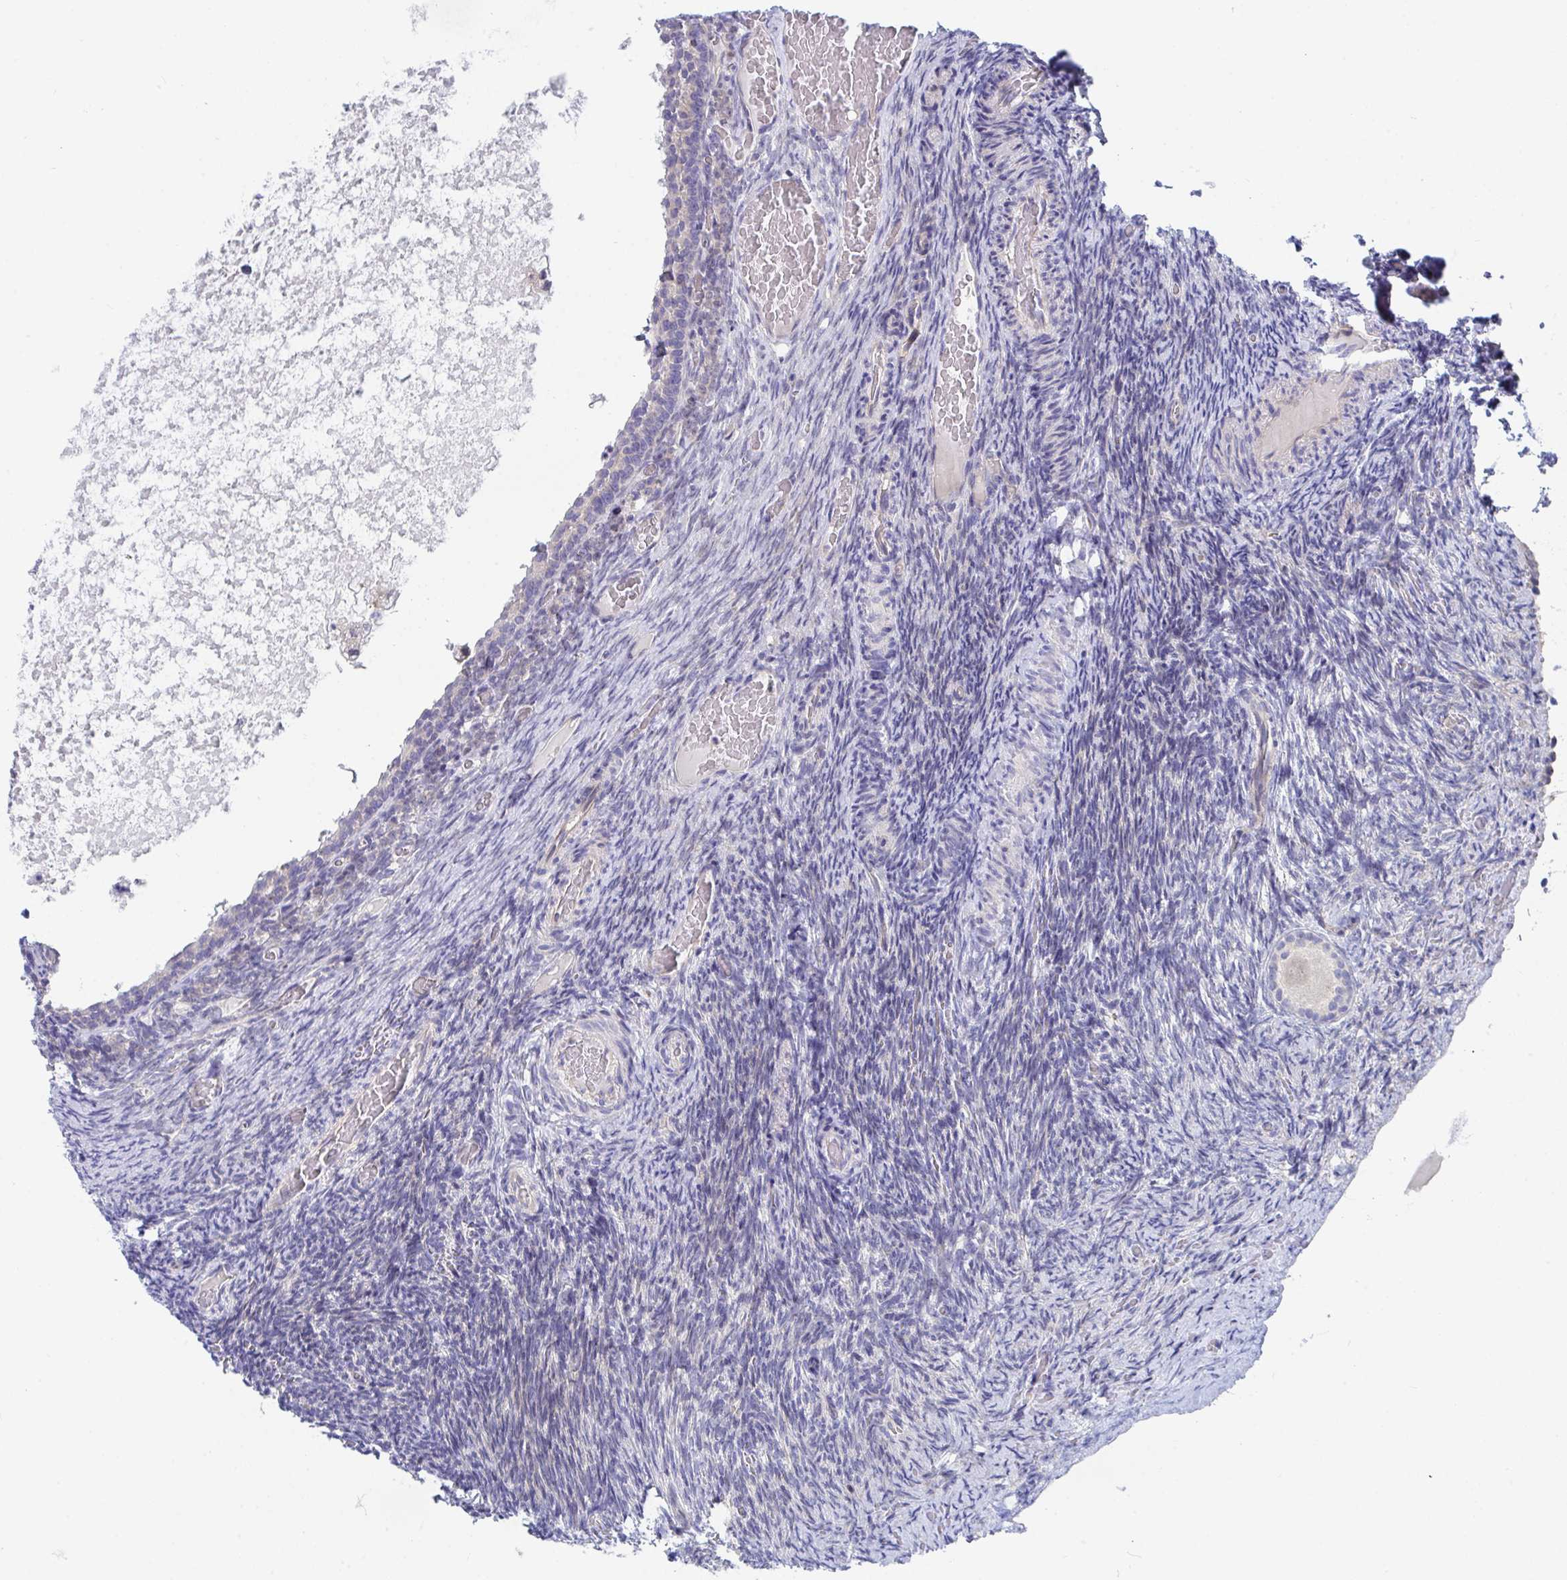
{"staining": {"intensity": "negative", "quantity": "none", "location": "none"}, "tissue": "ovary", "cell_type": "Follicle cells", "image_type": "normal", "snomed": [{"axis": "morphology", "description": "Normal tissue, NOS"}, {"axis": "topography", "description": "Ovary"}], "caption": "Immunohistochemical staining of benign ovary displays no significant expression in follicle cells.", "gene": "P2RX3", "patient": {"sex": "female", "age": 34}}